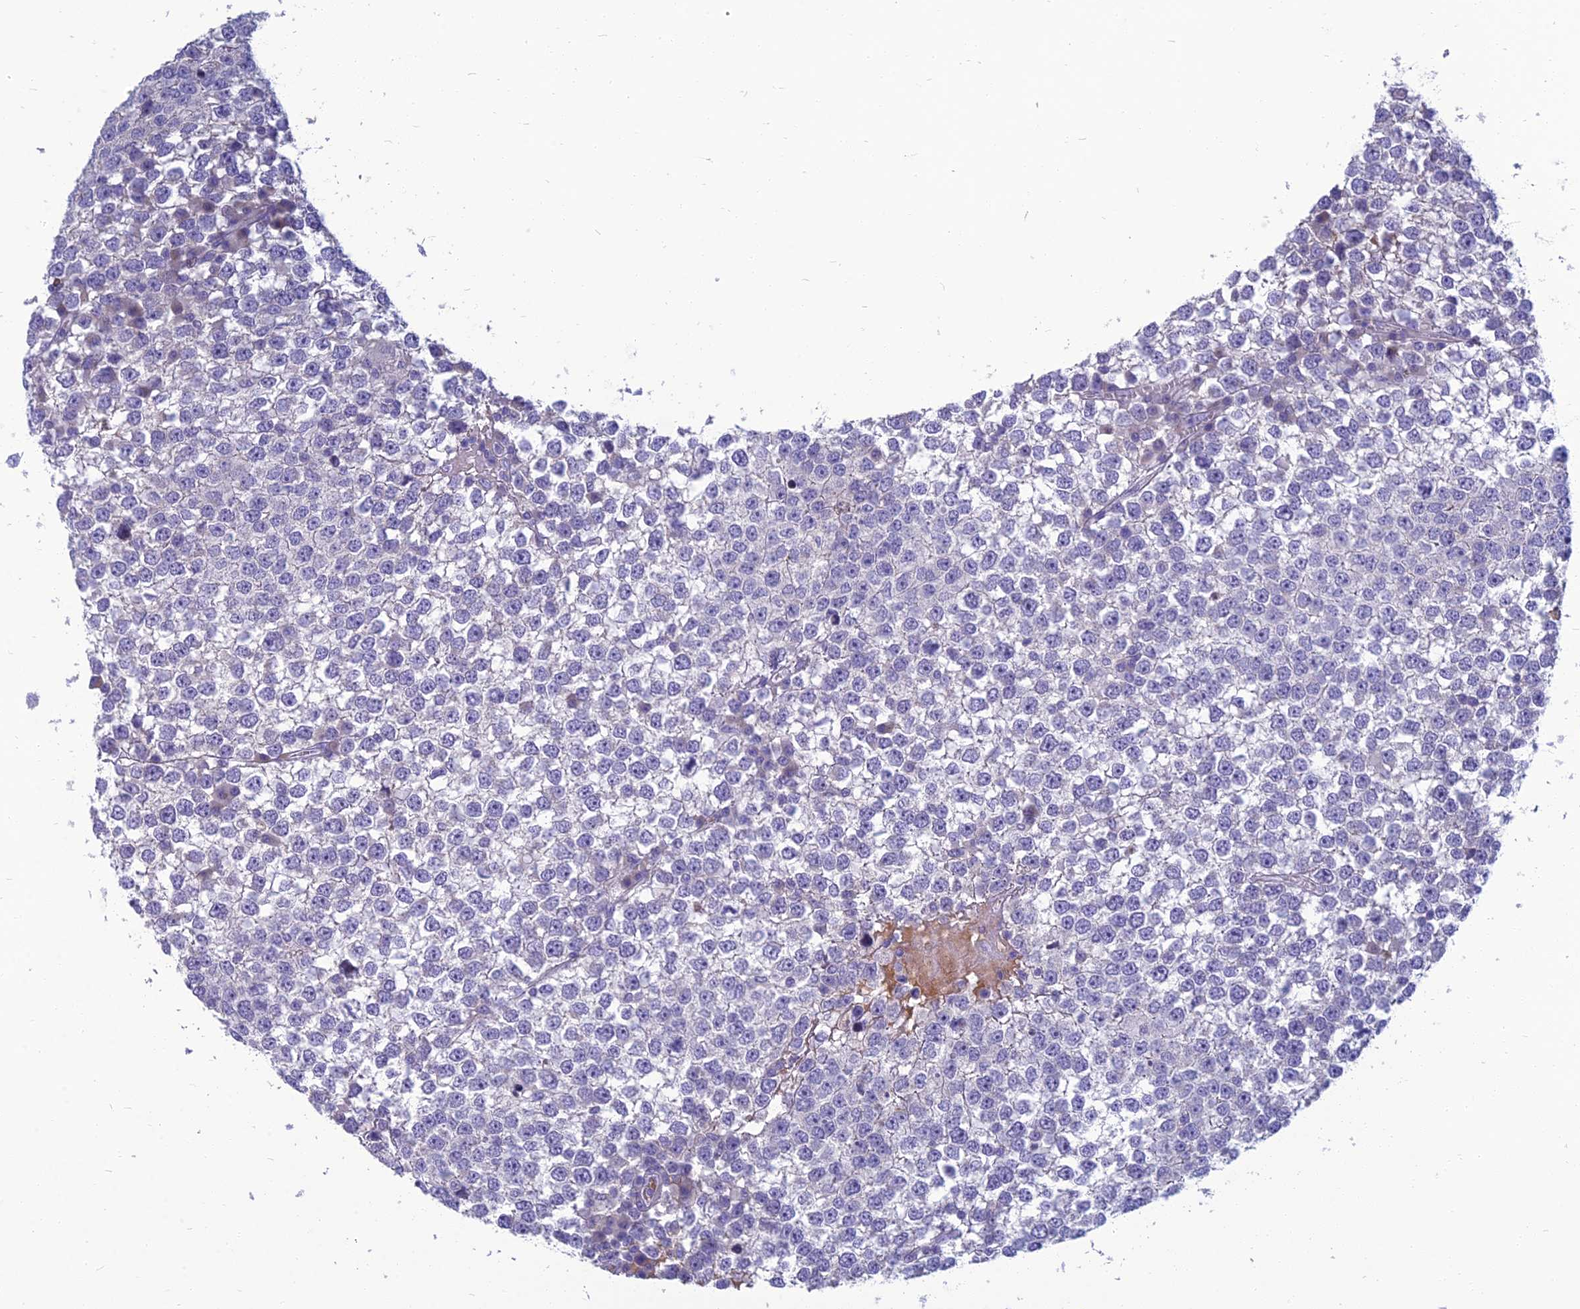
{"staining": {"intensity": "negative", "quantity": "none", "location": "none"}, "tissue": "testis cancer", "cell_type": "Tumor cells", "image_type": "cancer", "snomed": [{"axis": "morphology", "description": "Seminoma, NOS"}, {"axis": "topography", "description": "Testis"}], "caption": "Immunohistochemistry of human testis seminoma shows no positivity in tumor cells.", "gene": "SPTLC3", "patient": {"sex": "male", "age": 65}}